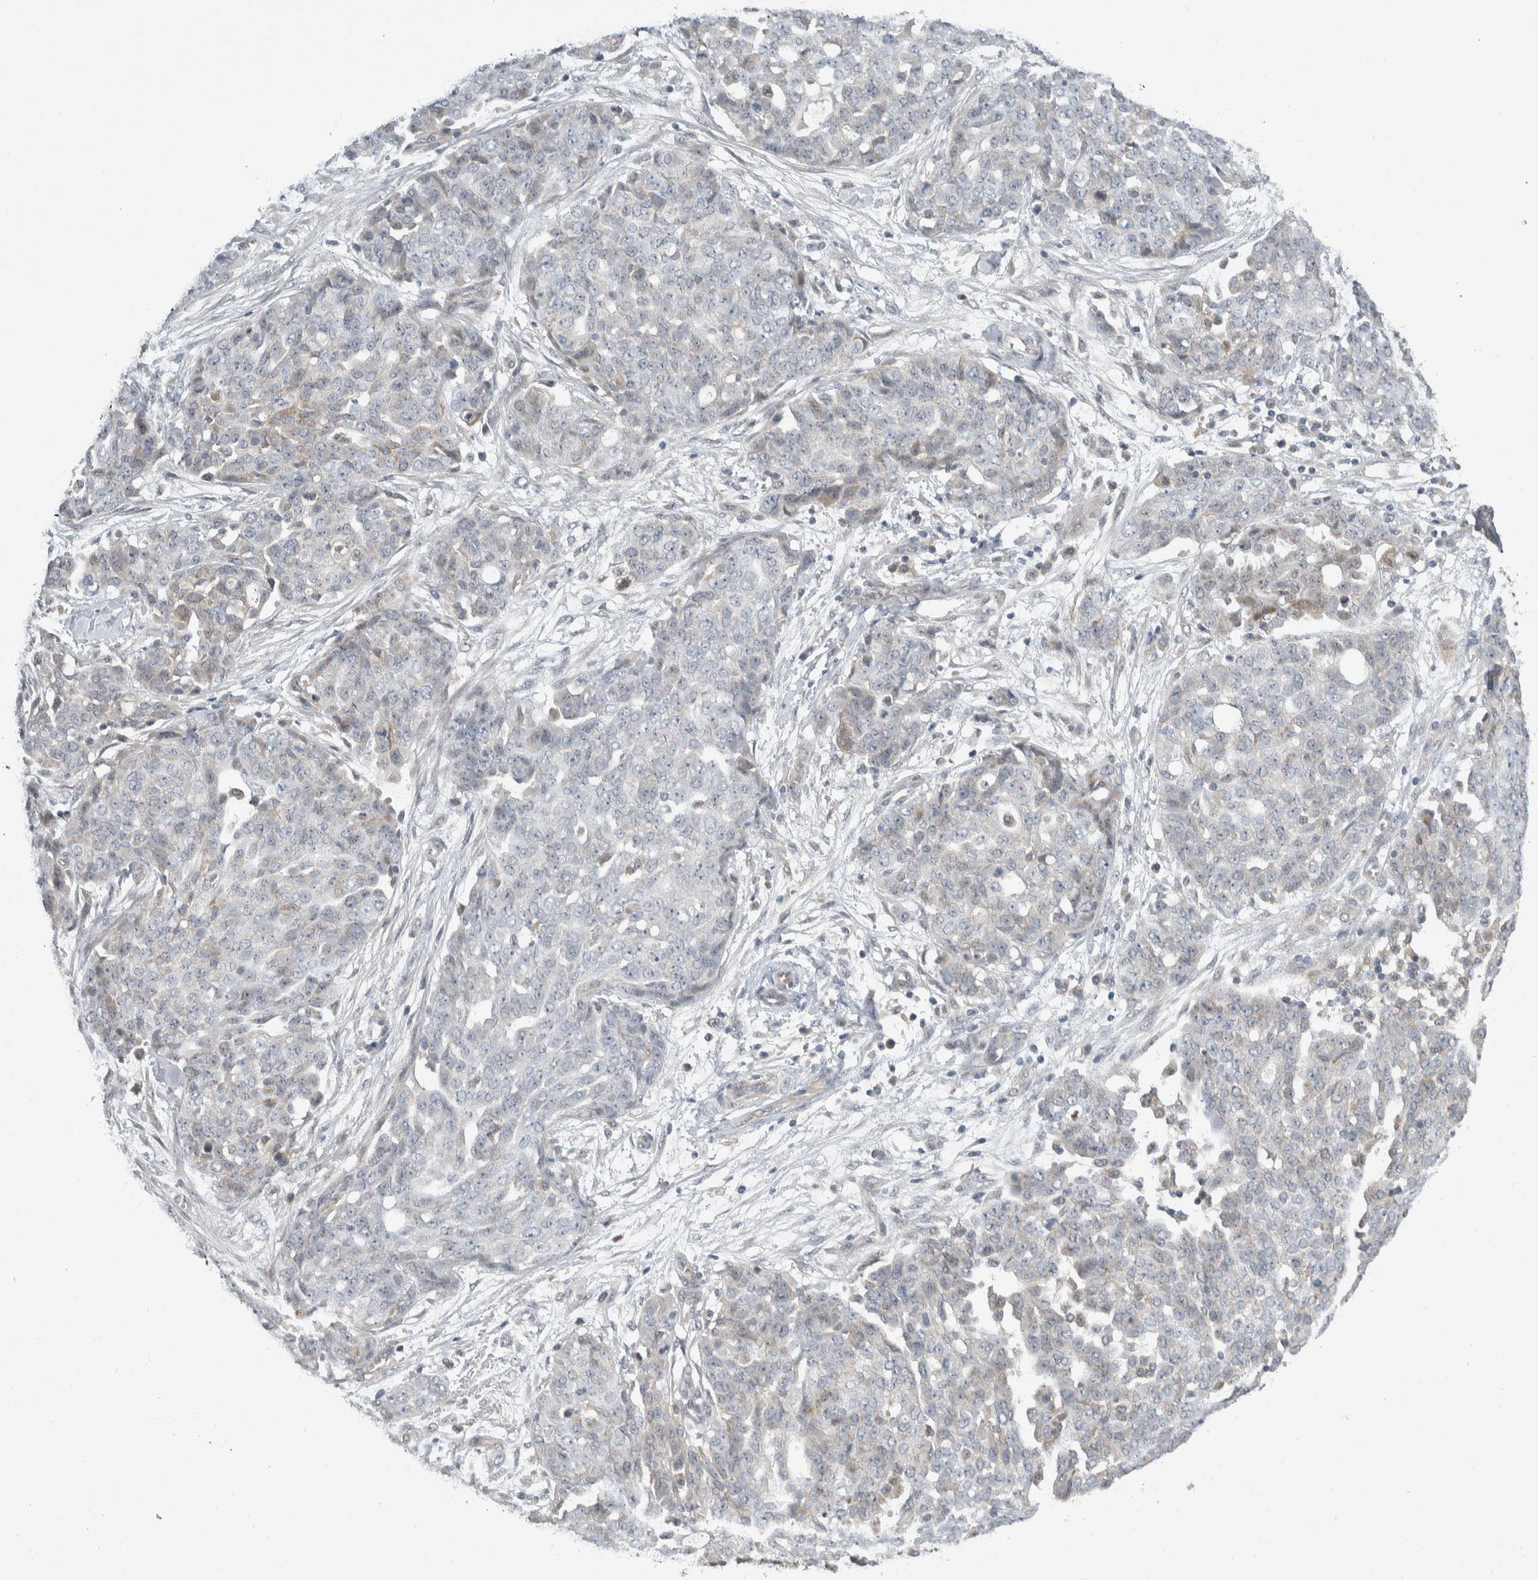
{"staining": {"intensity": "negative", "quantity": "none", "location": "none"}, "tissue": "ovarian cancer", "cell_type": "Tumor cells", "image_type": "cancer", "snomed": [{"axis": "morphology", "description": "Cystadenocarcinoma, serous, NOS"}, {"axis": "topography", "description": "Soft tissue"}, {"axis": "topography", "description": "Ovary"}], "caption": "Tumor cells are negative for brown protein staining in serous cystadenocarcinoma (ovarian). The staining is performed using DAB brown chromogen with nuclei counter-stained in using hematoxylin.", "gene": "SHPK", "patient": {"sex": "female", "age": 57}}